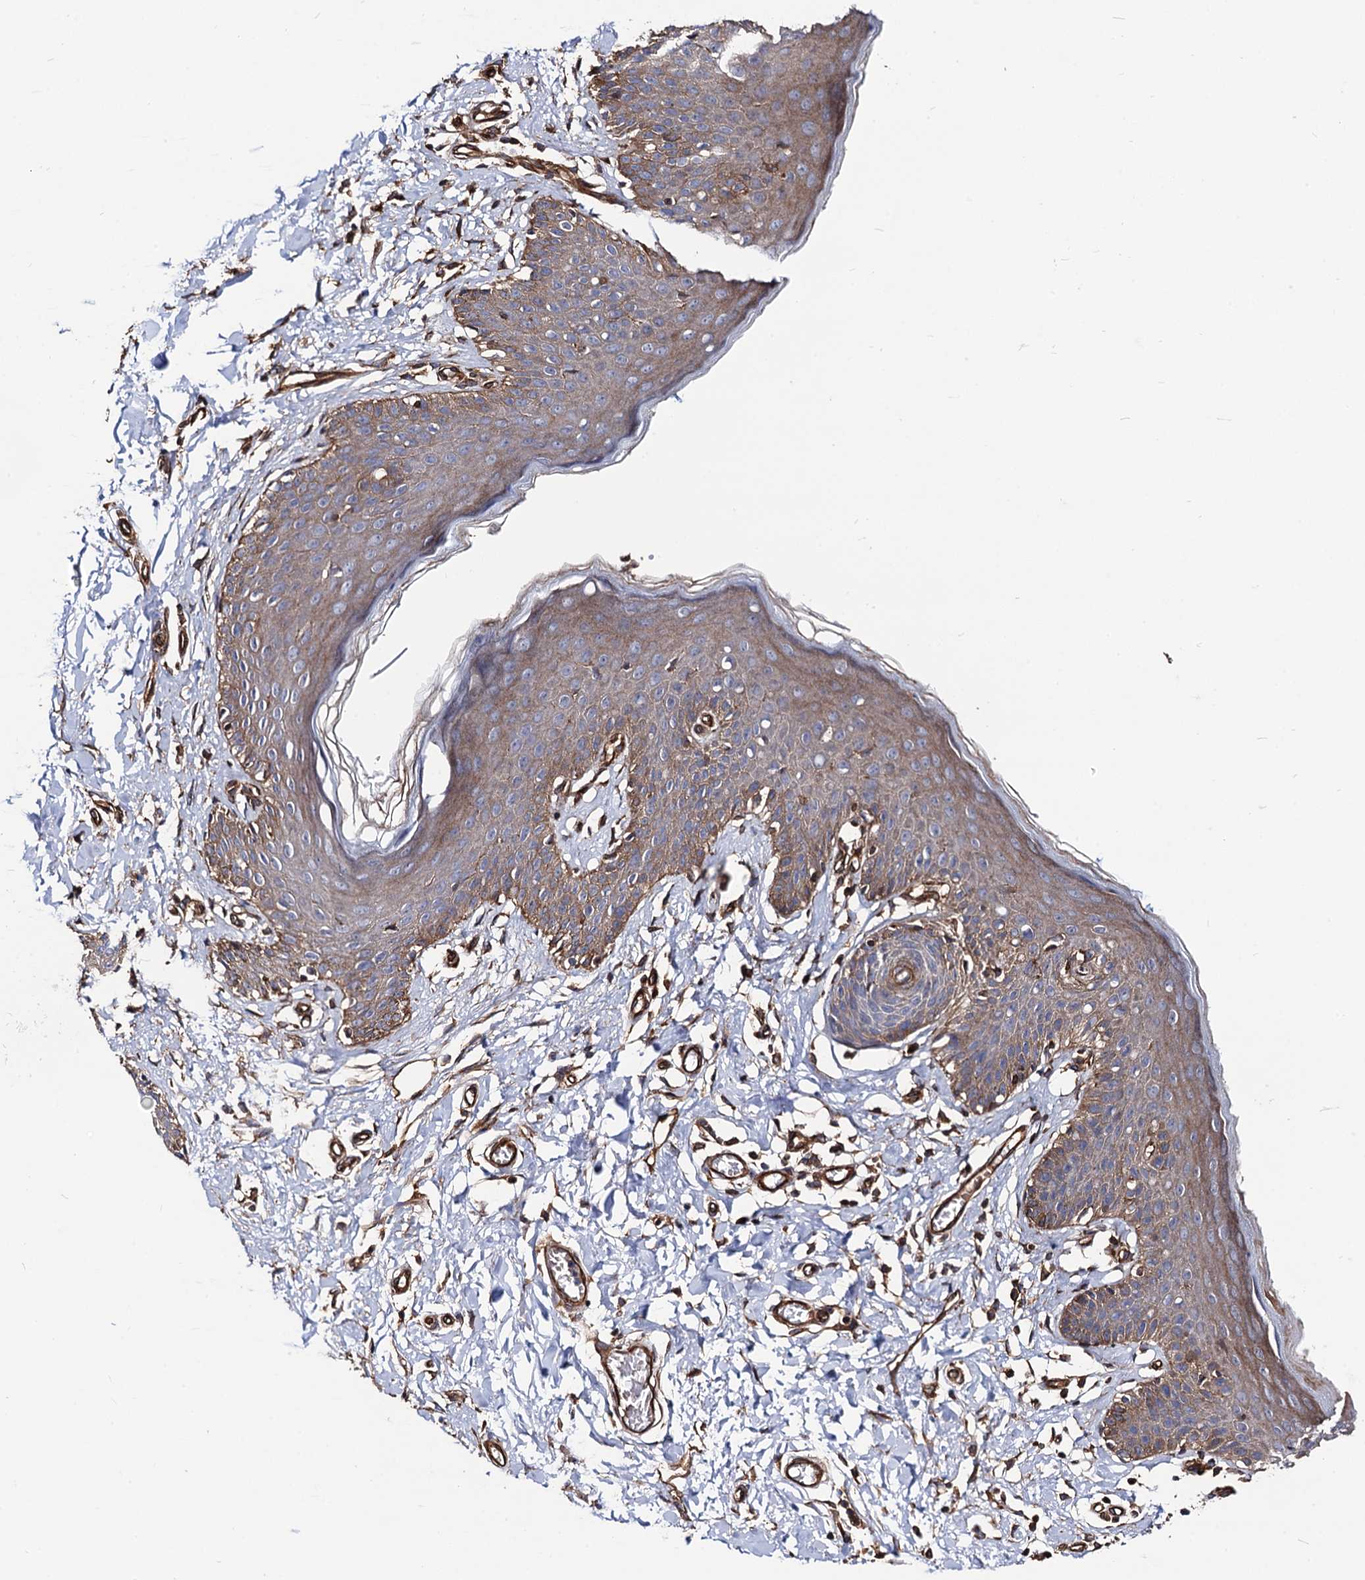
{"staining": {"intensity": "moderate", "quantity": ">75%", "location": "cytoplasmic/membranous"}, "tissue": "skin", "cell_type": "Epidermal cells", "image_type": "normal", "snomed": [{"axis": "morphology", "description": "Normal tissue, NOS"}, {"axis": "topography", "description": "Vulva"}], "caption": "Skin stained for a protein (brown) reveals moderate cytoplasmic/membranous positive staining in about >75% of epidermal cells.", "gene": "CIP2A", "patient": {"sex": "female", "age": 66}}